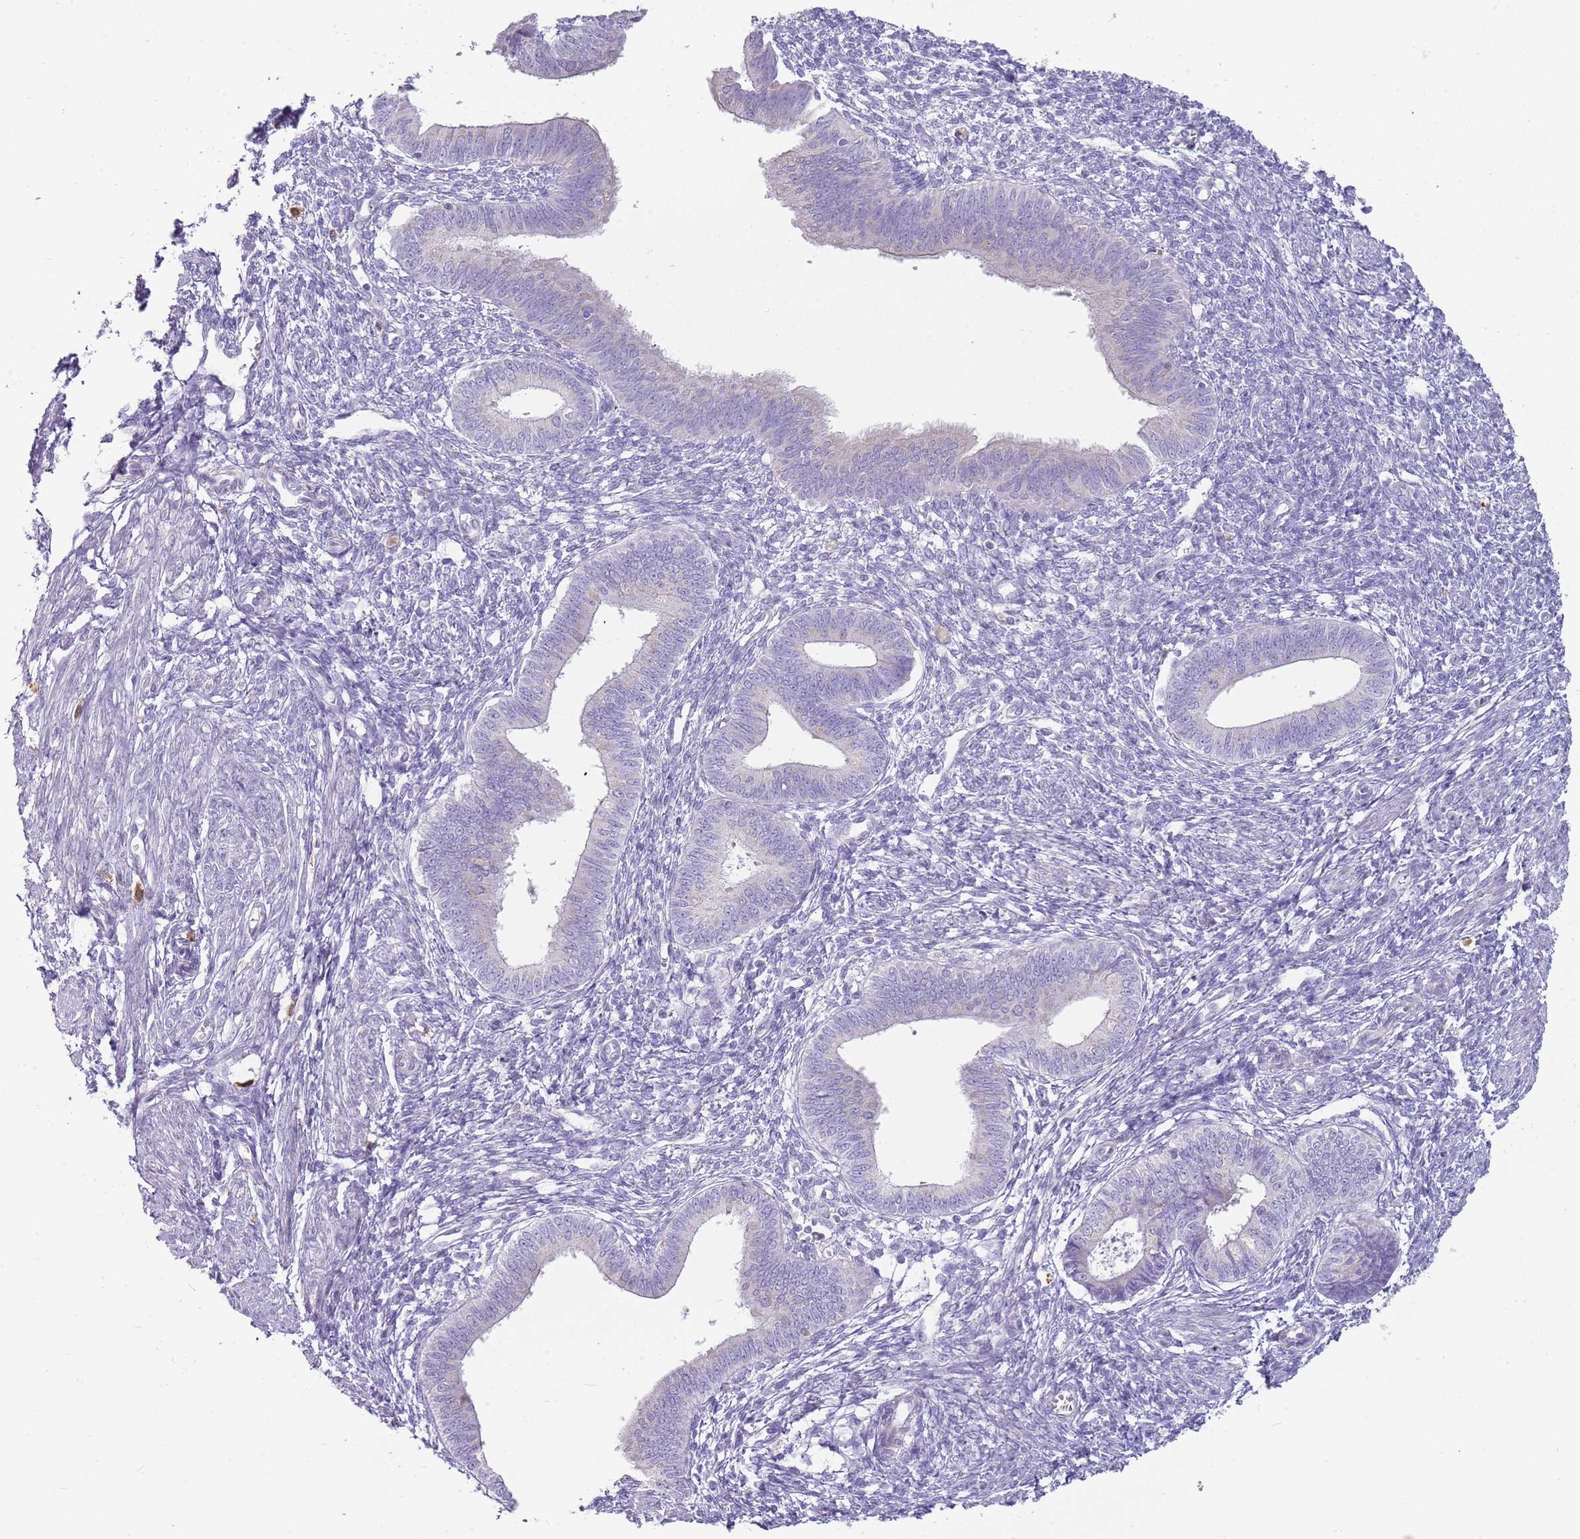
{"staining": {"intensity": "negative", "quantity": "none", "location": "none"}, "tissue": "endometrium", "cell_type": "Cells in endometrial stroma", "image_type": "normal", "snomed": [{"axis": "morphology", "description": "Normal tissue, NOS"}, {"axis": "topography", "description": "Endometrium"}], "caption": "Photomicrograph shows no significant protein positivity in cells in endometrial stroma of benign endometrium. (Brightfield microscopy of DAB immunohistochemistry at high magnification).", "gene": "DIPK1C", "patient": {"sex": "female", "age": 46}}